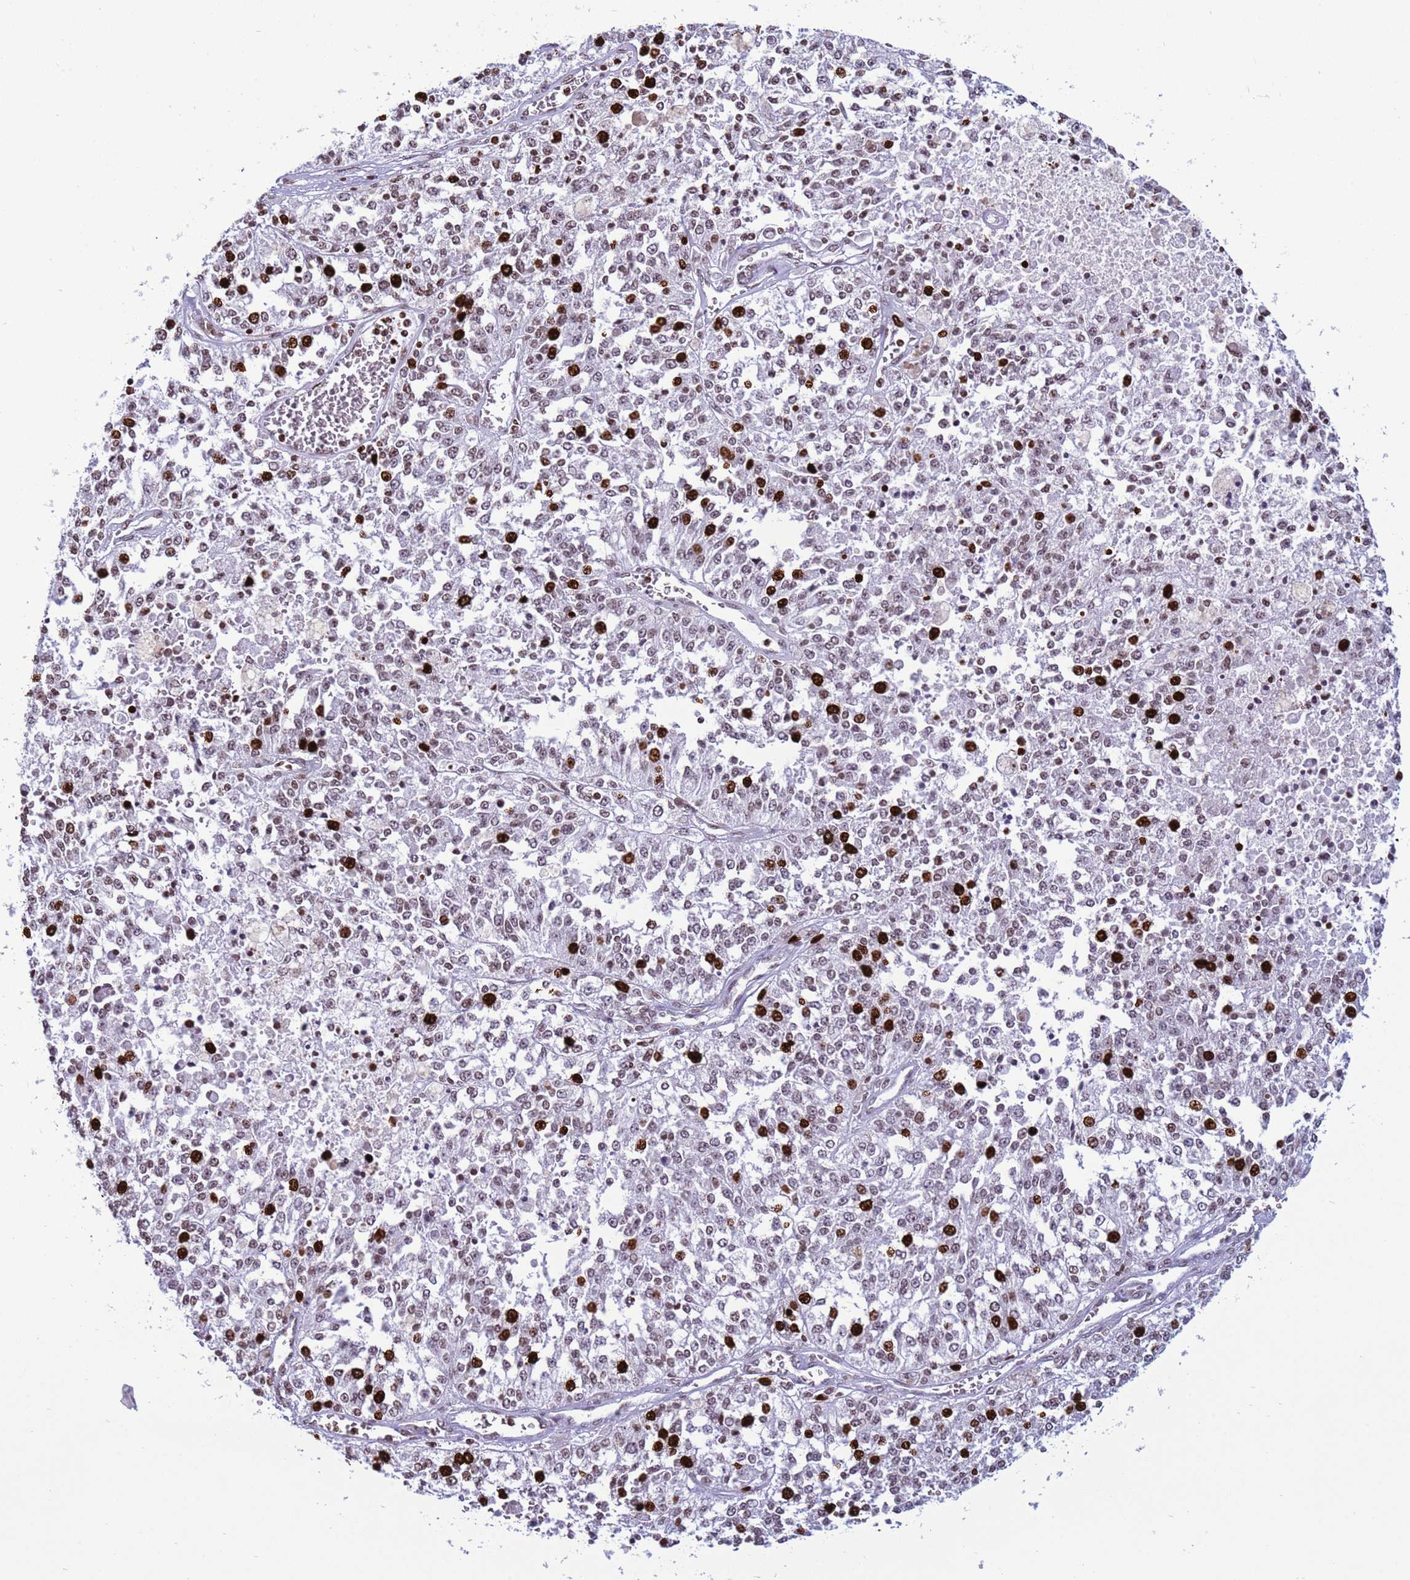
{"staining": {"intensity": "strong", "quantity": "25%-75%", "location": "nuclear"}, "tissue": "melanoma", "cell_type": "Tumor cells", "image_type": "cancer", "snomed": [{"axis": "morphology", "description": "Malignant melanoma, NOS"}, {"axis": "topography", "description": "Skin"}], "caption": "Human melanoma stained for a protein (brown) demonstrates strong nuclear positive positivity in approximately 25%-75% of tumor cells.", "gene": "H4C8", "patient": {"sex": "female", "age": 64}}